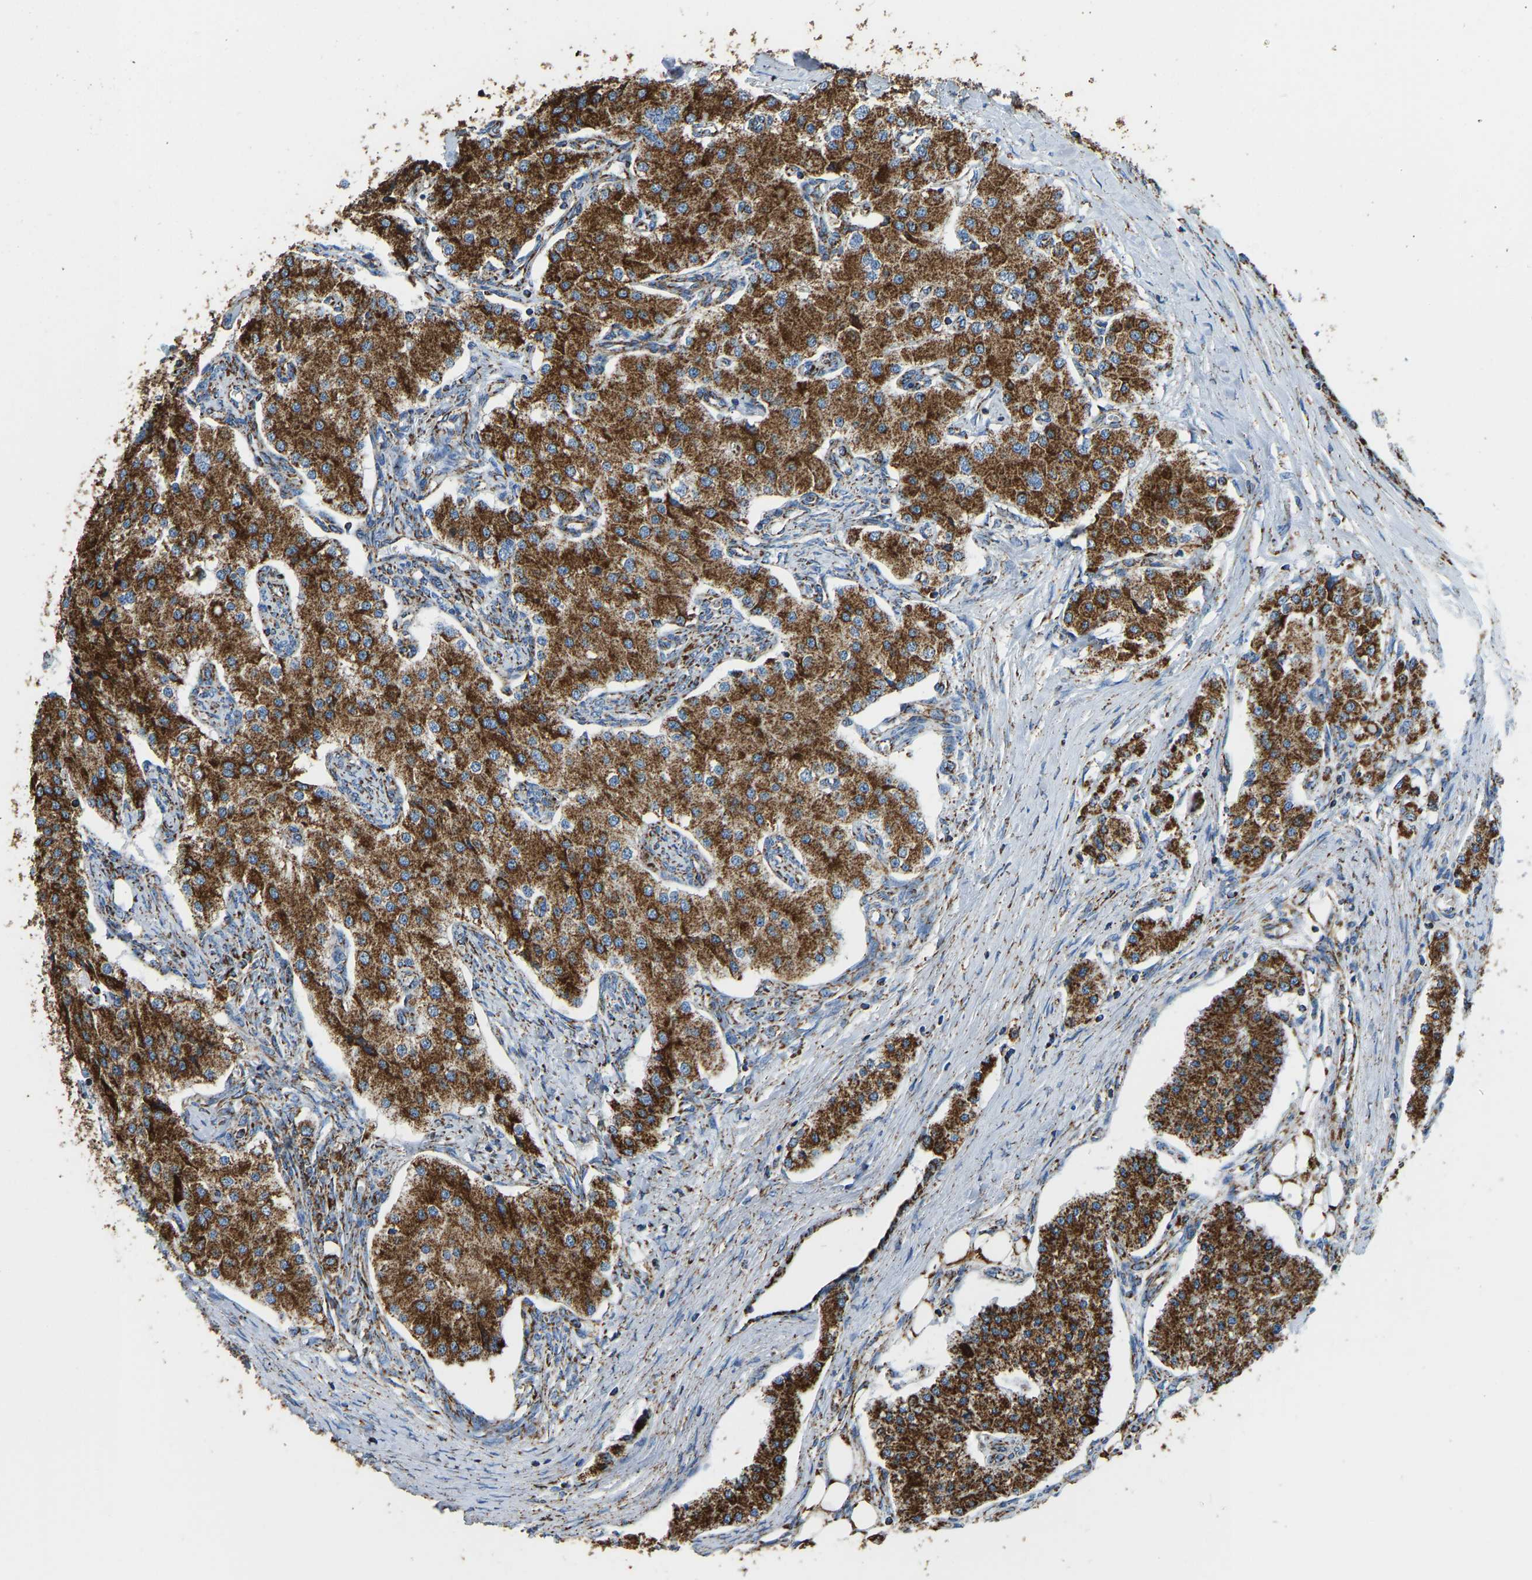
{"staining": {"intensity": "strong", "quantity": ">75%", "location": "cytoplasmic/membranous"}, "tissue": "carcinoid", "cell_type": "Tumor cells", "image_type": "cancer", "snomed": [{"axis": "morphology", "description": "Carcinoid, malignant, NOS"}, {"axis": "topography", "description": "Colon"}], "caption": "Protein expression by IHC demonstrates strong cytoplasmic/membranous positivity in approximately >75% of tumor cells in carcinoid.", "gene": "IRX6", "patient": {"sex": "female", "age": 52}}